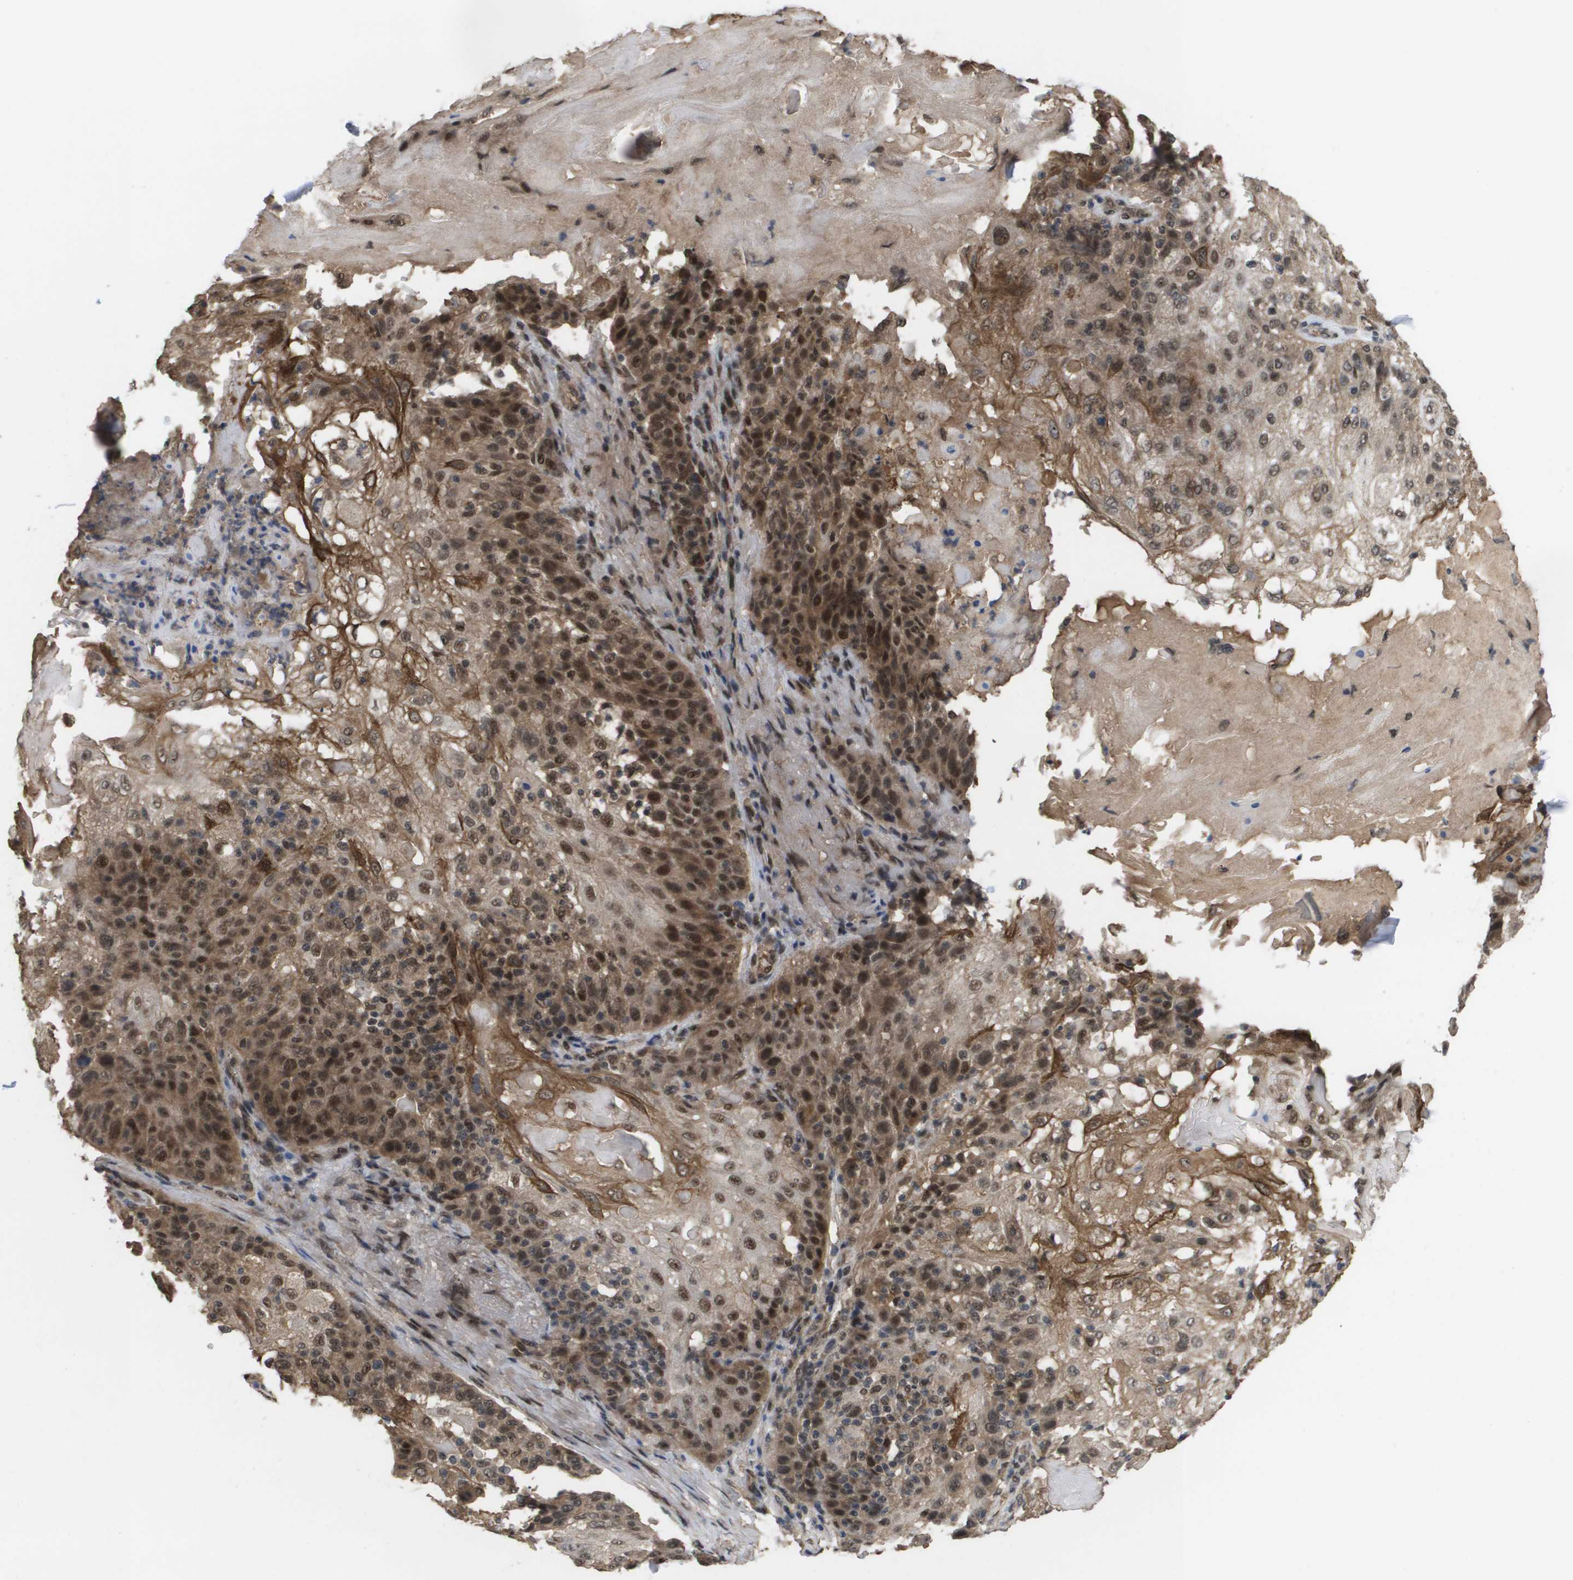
{"staining": {"intensity": "moderate", "quantity": ">75%", "location": "cytoplasmic/membranous,nuclear"}, "tissue": "skin cancer", "cell_type": "Tumor cells", "image_type": "cancer", "snomed": [{"axis": "morphology", "description": "Normal tissue, NOS"}, {"axis": "morphology", "description": "Squamous cell carcinoma, NOS"}, {"axis": "topography", "description": "Skin"}], "caption": "Immunohistochemistry micrograph of skin cancer stained for a protein (brown), which shows medium levels of moderate cytoplasmic/membranous and nuclear staining in approximately >75% of tumor cells.", "gene": "AMBRA1", "patient": {"sex": "female", "age": 83}}